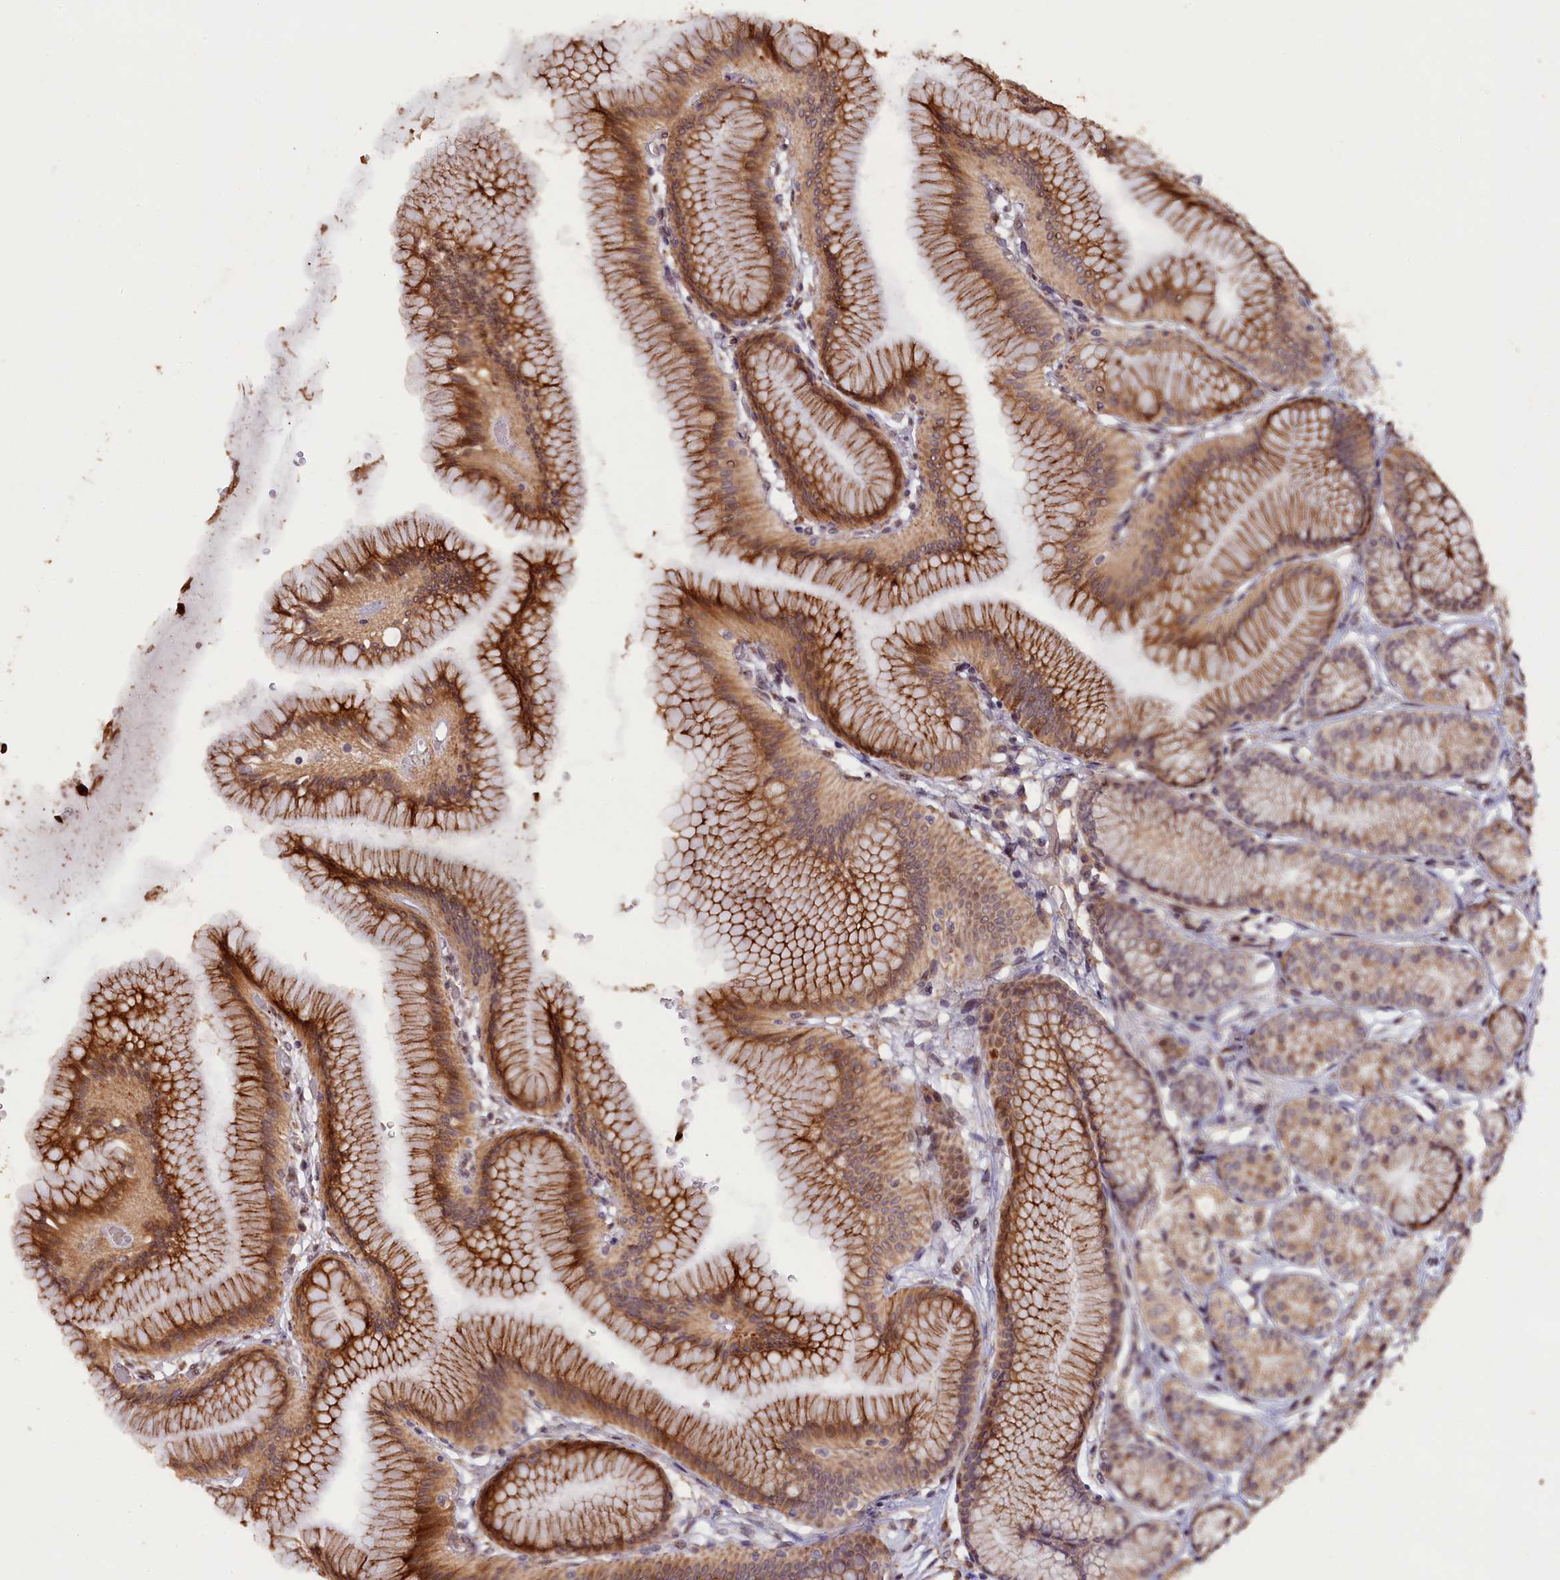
{"staining": {"intensity": "strong", "quantity": "25%-75%", "location": "cytoplasmic/membranous"}, "tissue": "stomach", "cell_type": "Glandular cells", "image_type": "normal", "snomed": [{"axis": "morphology", "description": "Normal tissue, NOS"}, {"axis": "morphology", "description": "Adenocarcinoma, NOS"}, {"axis": "morphology", "description": "Adenocarcinoma, High grade"}, {"axis": "topography", "description": "Stomach, upper"}, {"axis": "topography", "description": "Stomach"}], "caption": "About 25%-75% of glandular cells in unremarkable stomach reveal strong cytoplasmic/membranous protein staining as visualized by brown immunohistochemical staining.", "gene": "SLC38A7", "patient": {"sex": "female", "age": 65}}